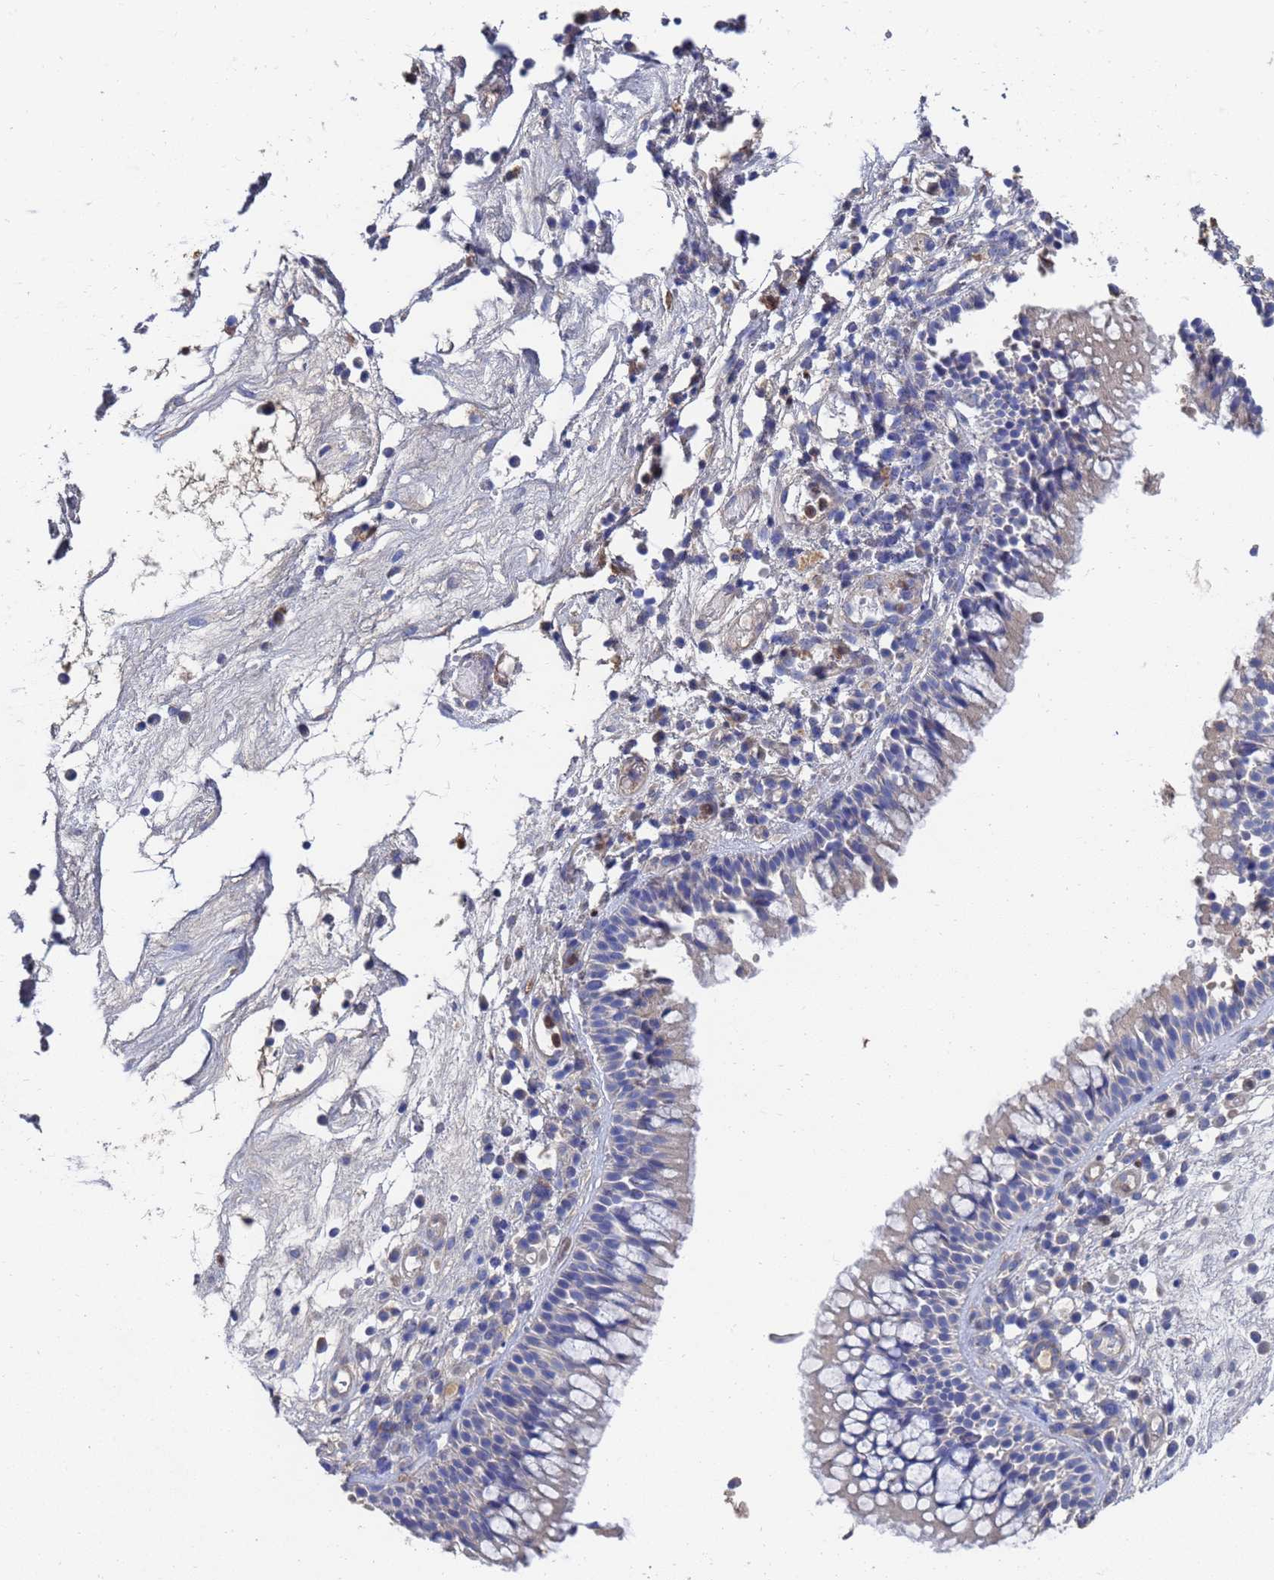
{"staining": {"intensity": "negative", "quantity": "none", "location": "none"}, "tissue": "nasopharynx", "cell_type": "Respiratory epithelial cells", "image_type": "normal", "snomed": [{"axis": "morphology", "description": "Normal tissue, NOS"}, {"axis": "morphology", "description": "Inflammation, NOS"}, {"axis": "morphology", "description": "Malignant melanoma, Metastatic site"}, {"axis": "topography", "description": "Nasopharynx"}], "caption": "Immunohistochemical staining of unremarkable nasopharynx demonstrates no significant expression in respiratory epithelial cells.", "gene": "LBX2", "patient": {"sex": "male", "age": 70}}